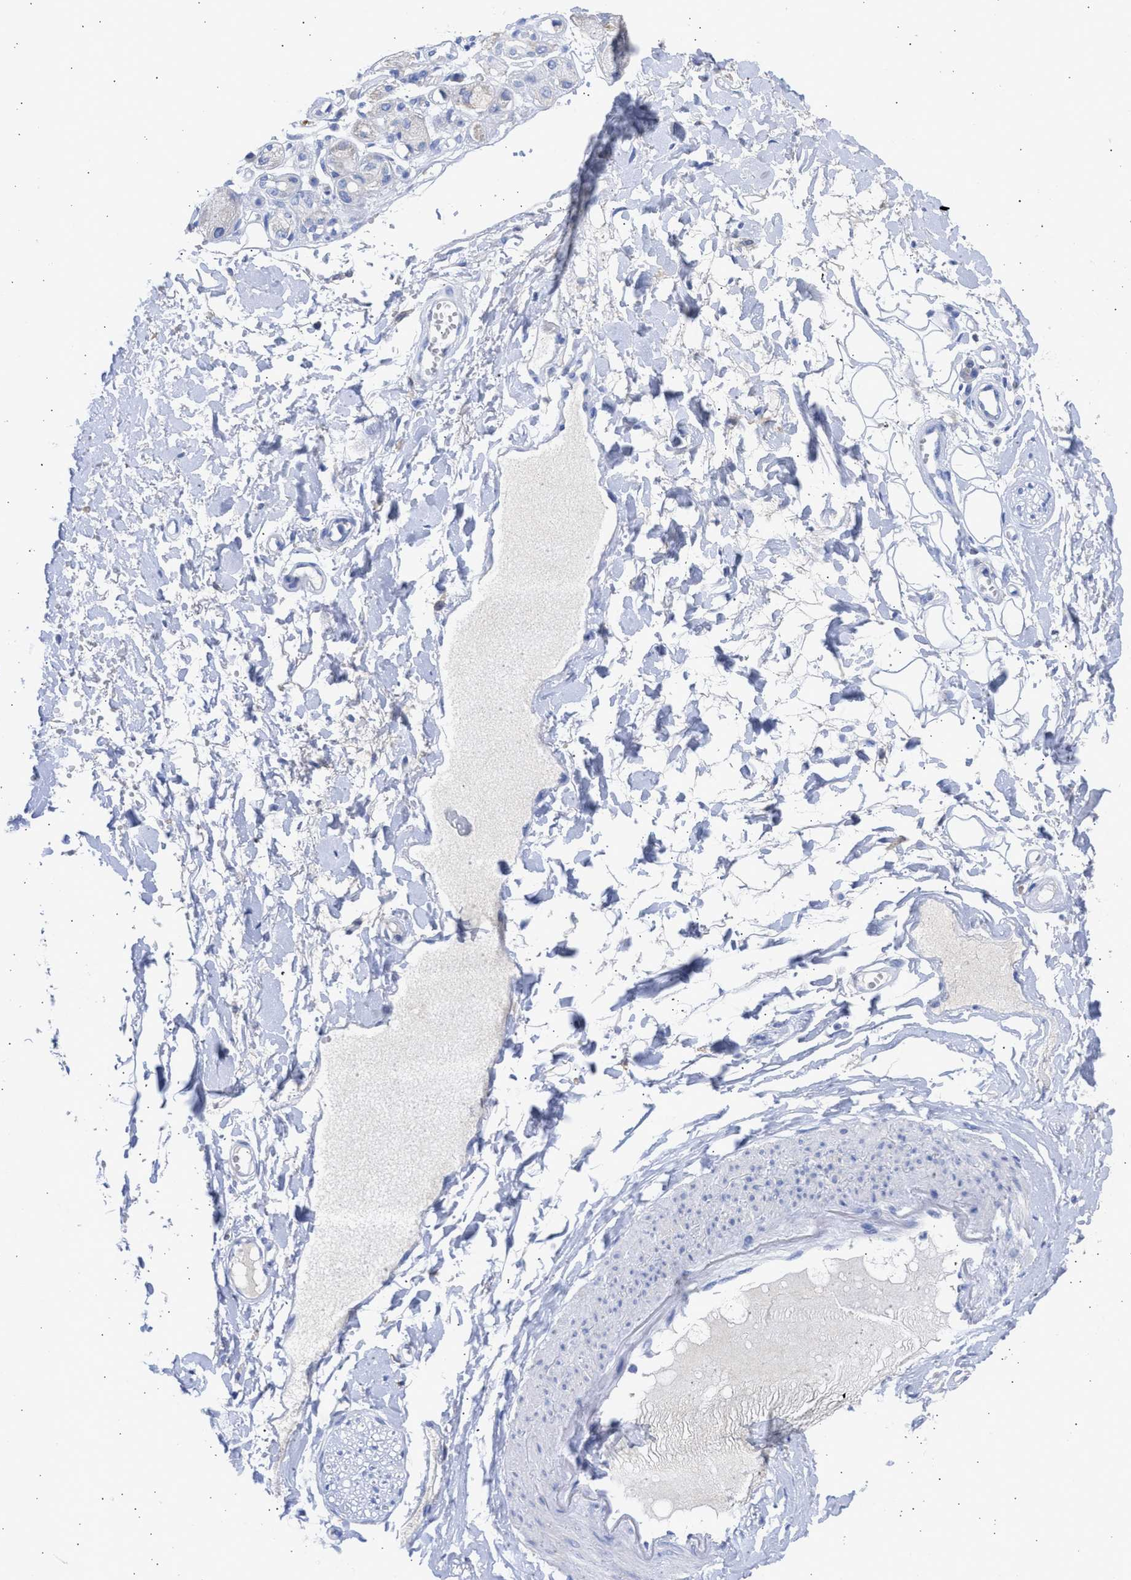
{"staining": {"intensity": "negative", "quantity": "none", "location": "none"}, "tissue": "adipose tissue", "cell_type": "Adipocytes", "image_type": "normal", "snomed": [{"axis": "morphology", "description": "Normal tissue, NOS"}, {"axis": "morphology", "description": "Inflammation, NOS"}, {"axis": "topography", "description": "Salivary gland"}, {"axis": "topography", "description": "Peripheral nerve tissue"}], "caption": "An immunohistochemistry micrograph of unremarkable adipose tissue is shown. There is no staining in adipocytes of adipose tissue. (Brightfield microscopy of DAB immunohistochemistry (IHC) at high magnification).", "gene": "RSPH1", "patient": {"sex": "female", "age": 75}}